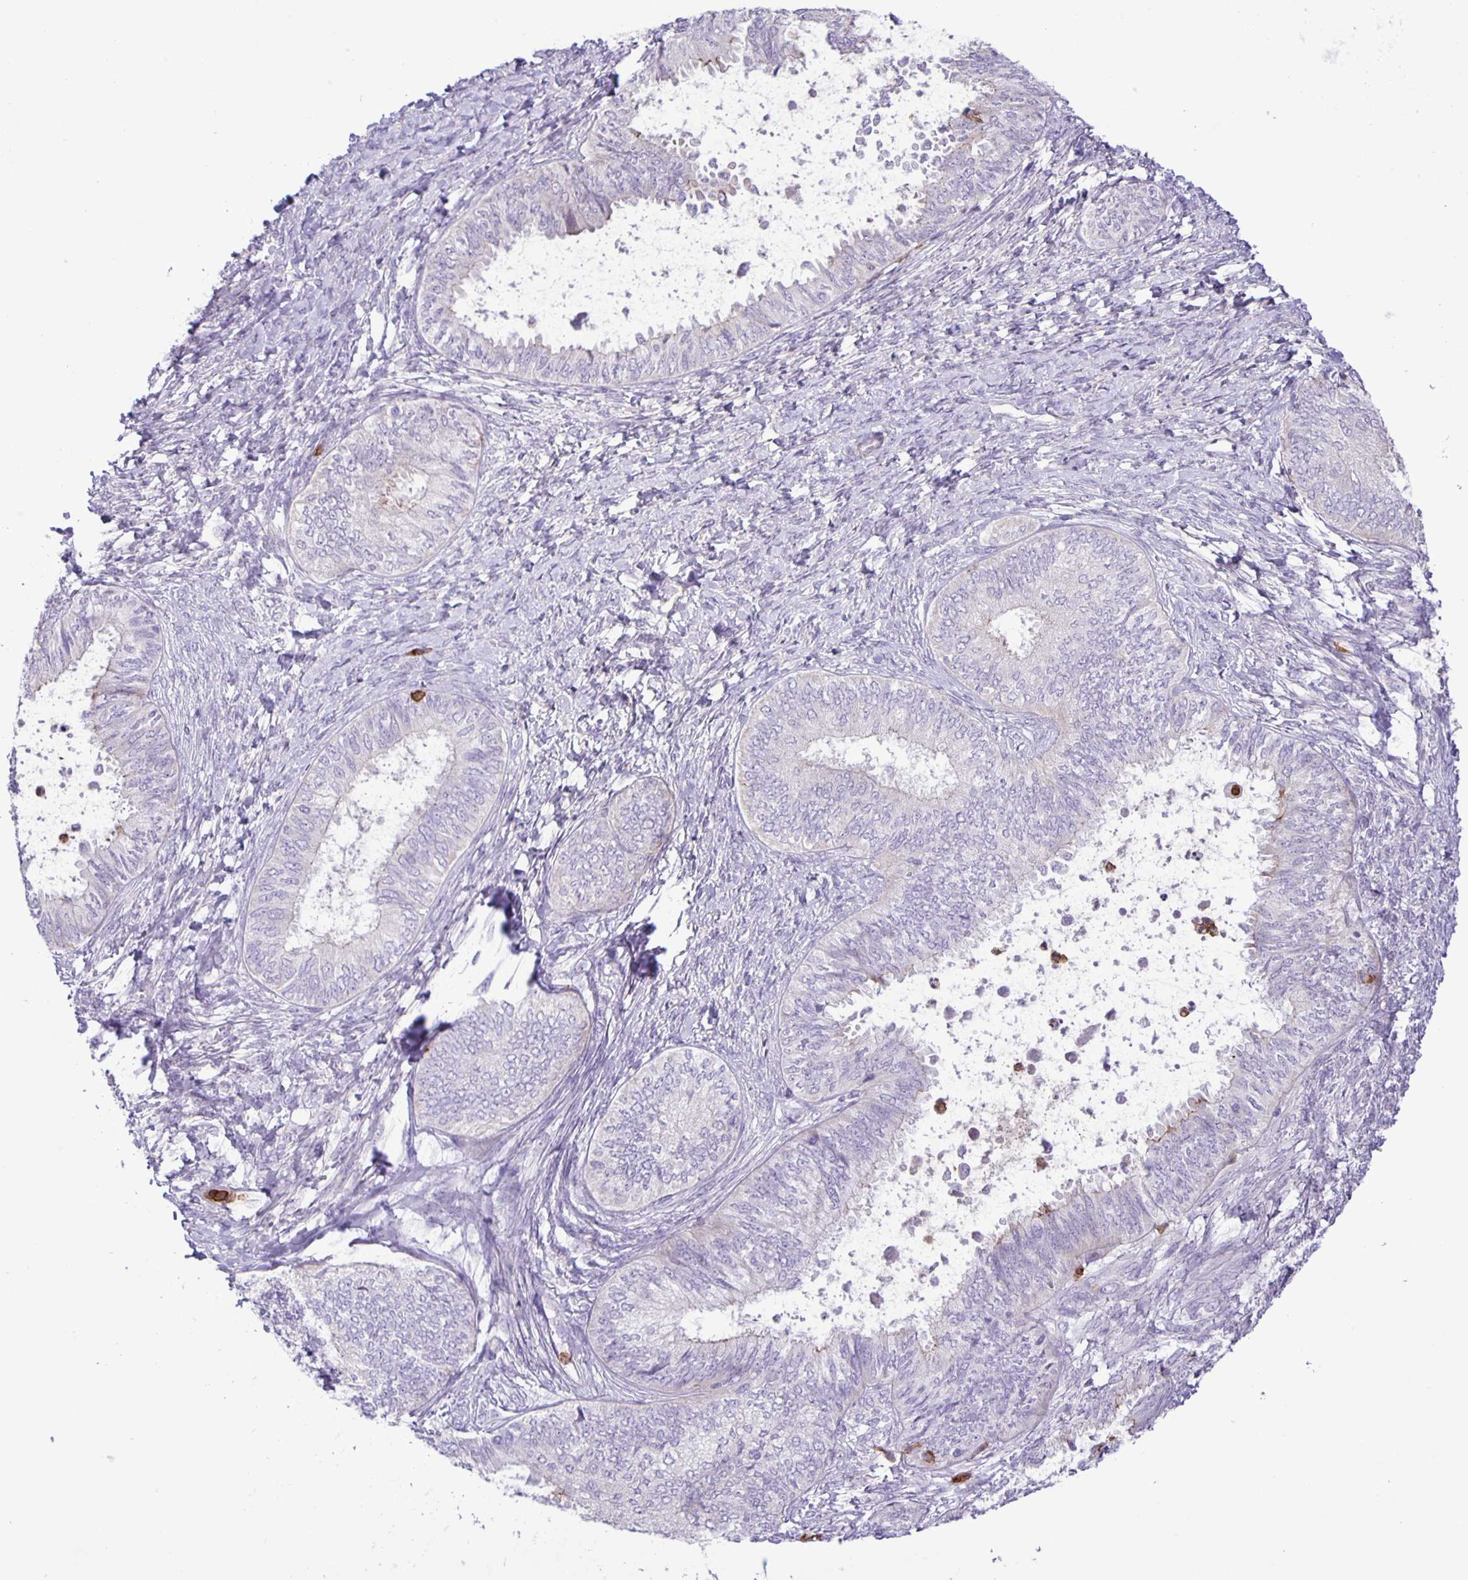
{"staining": {"intensity": "negative", "quantity": "none", "location": "none"}, "tissue": "ovarian cancer", "cell_type": "Tumor cells", "image_type": "cancer", "snomed": [{"axis": "morphology", "description": "Carcinoma, endometroid"}, {"axis": "topography", "description": "Ovary"}], "caption": "An IHC image of ovarian cancer is shown. There is no staining in tumor cells of ovarian cancer.", "gene": "ADCK1", "patient": {"sex": "female", "age": 70}}